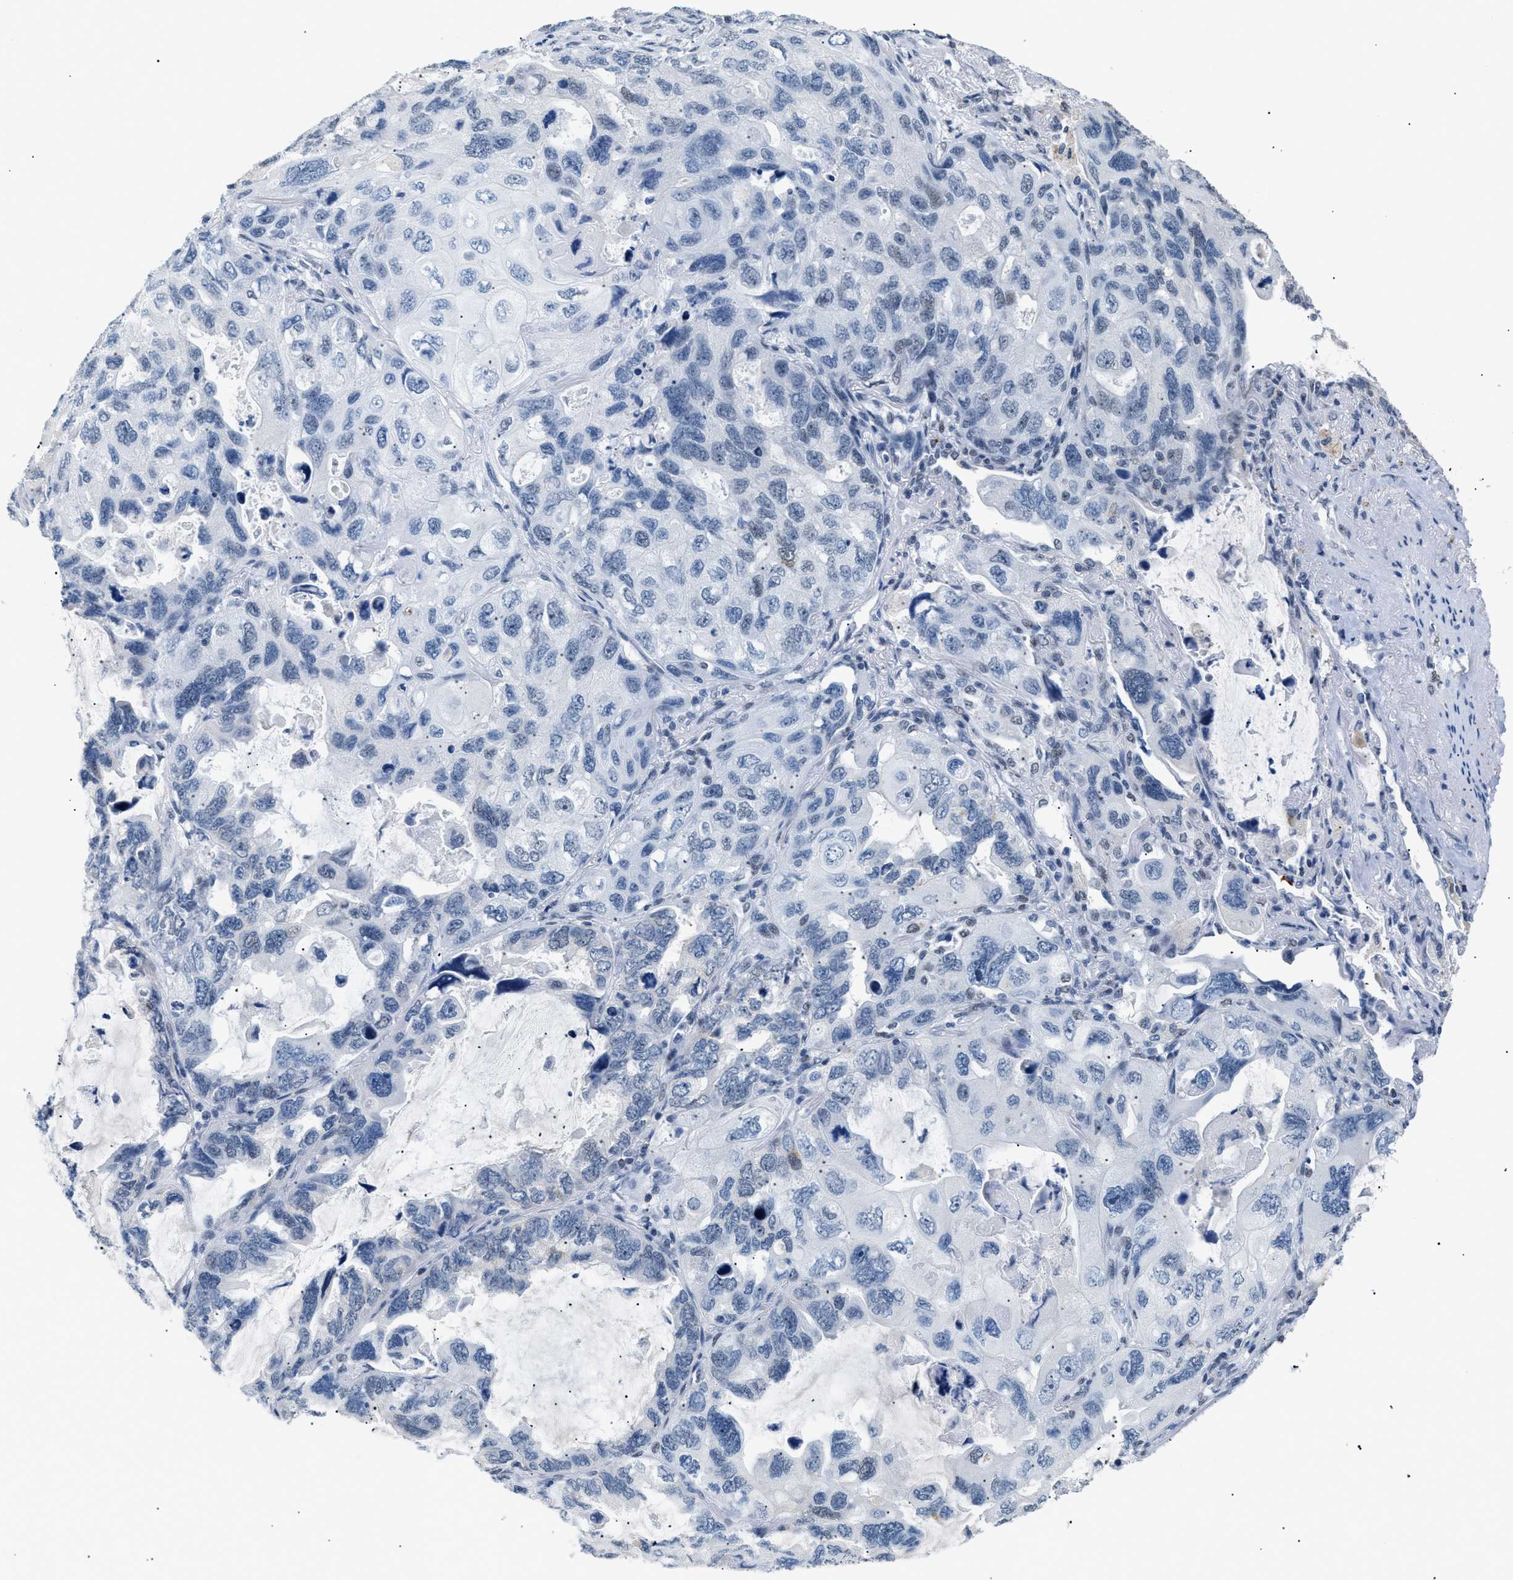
{"staining": {"intensity": "negative", "quantity": "none", "location": "none"}, "tissue": "lung cancer", "cell_type": "Tumor cells", "image_type": "cancer", "snomed": [{"axis": "morphology", "description": "Squamous cell carcinoma, NOS"}, {"axis": "topography", "description": "Lung"}], "caption": "Micrograph shows no protein staining in tumor cells of squamous cell carcinoma (lung) tissue.", "gene": "KCNC3", "patient": {"sex": "female", "age": 73}}